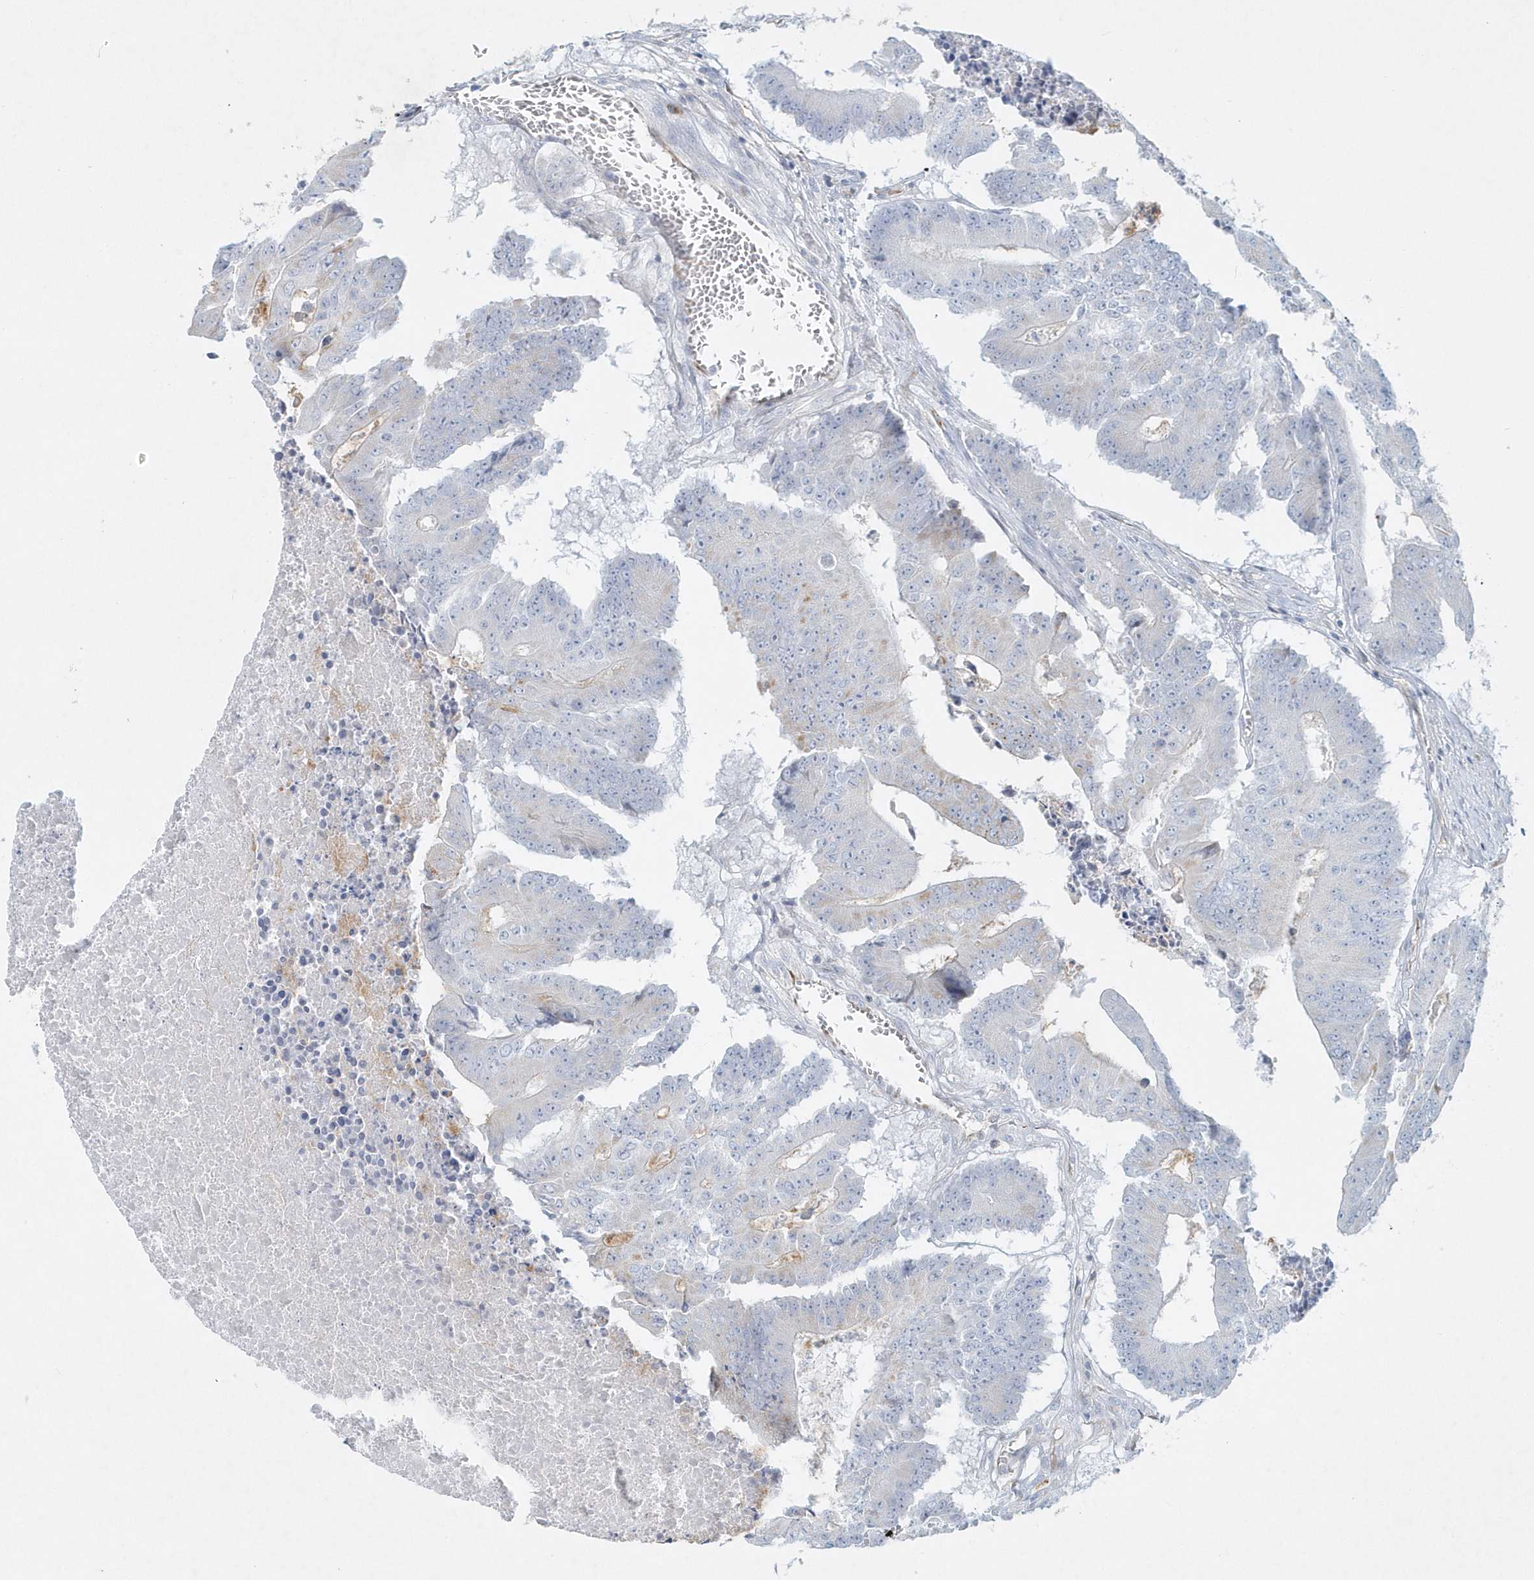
{"staining": {"intensity": "negative", "quantity": "none", "location": "none"}, "tissue": "colorectal cancer", "cell_type": "Tumor cells", "image_type": "cancer", "snomed": [{"axis": "morphology", "description": "Adenocarcinoma, NOS"}, {"axis": "topography", "description": "Colon"}], "caption": "High power microscopy histopathology image of an immunohistochemistry image of colorectal cancer, revealing no significant expression in tumor cells. The staining was performed using DAB to visualize the protein expression in brown, while the nuclei were stained in blue with hematoxylin (Magnification: 20x).", "gene": "DNAH1", "patient": {"sex": "male", "age": 87}}